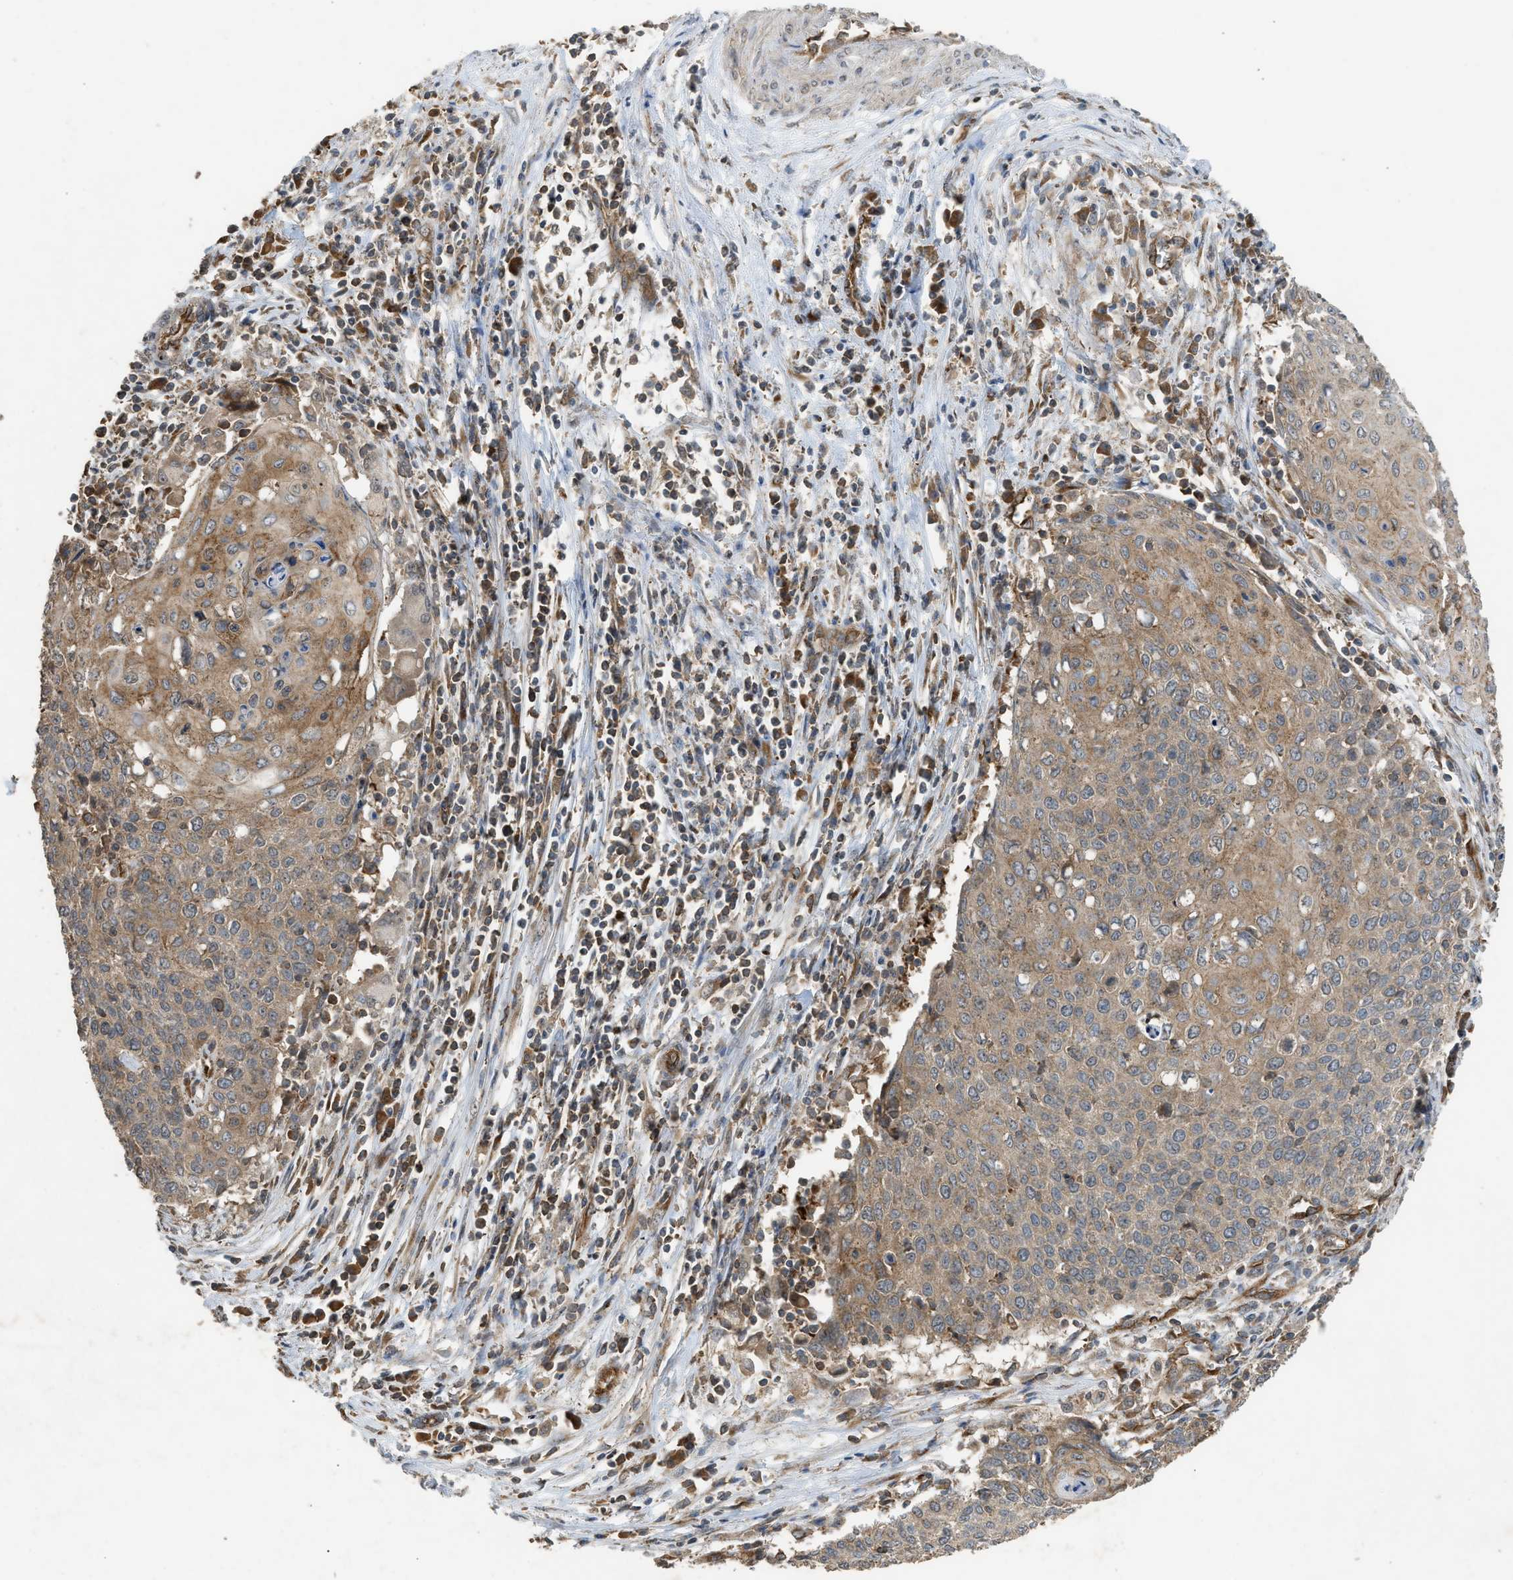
{"staining": {"intensity": "weak", "quantity": ">75%", "location": "cytoplasmic/membranous"}, "tissue": "cervical cancer", "cell_type": "Tumor cells", "image_type": "cancer", "snomed": [{"axis": "morphology", "description": "Squamous cell carcinoma, NOS"}, {"axis": "topography", "description": "Cervix"}], "caption": "Cervical cancer (squamous cell carcinoma) stained with a brown dye exhibits weak cytoplasmic/membranous positive positivity in approximately >75% of tumor cells.", "gene": "HIP1R", "patient": {"sex": "female", "age": 39}}